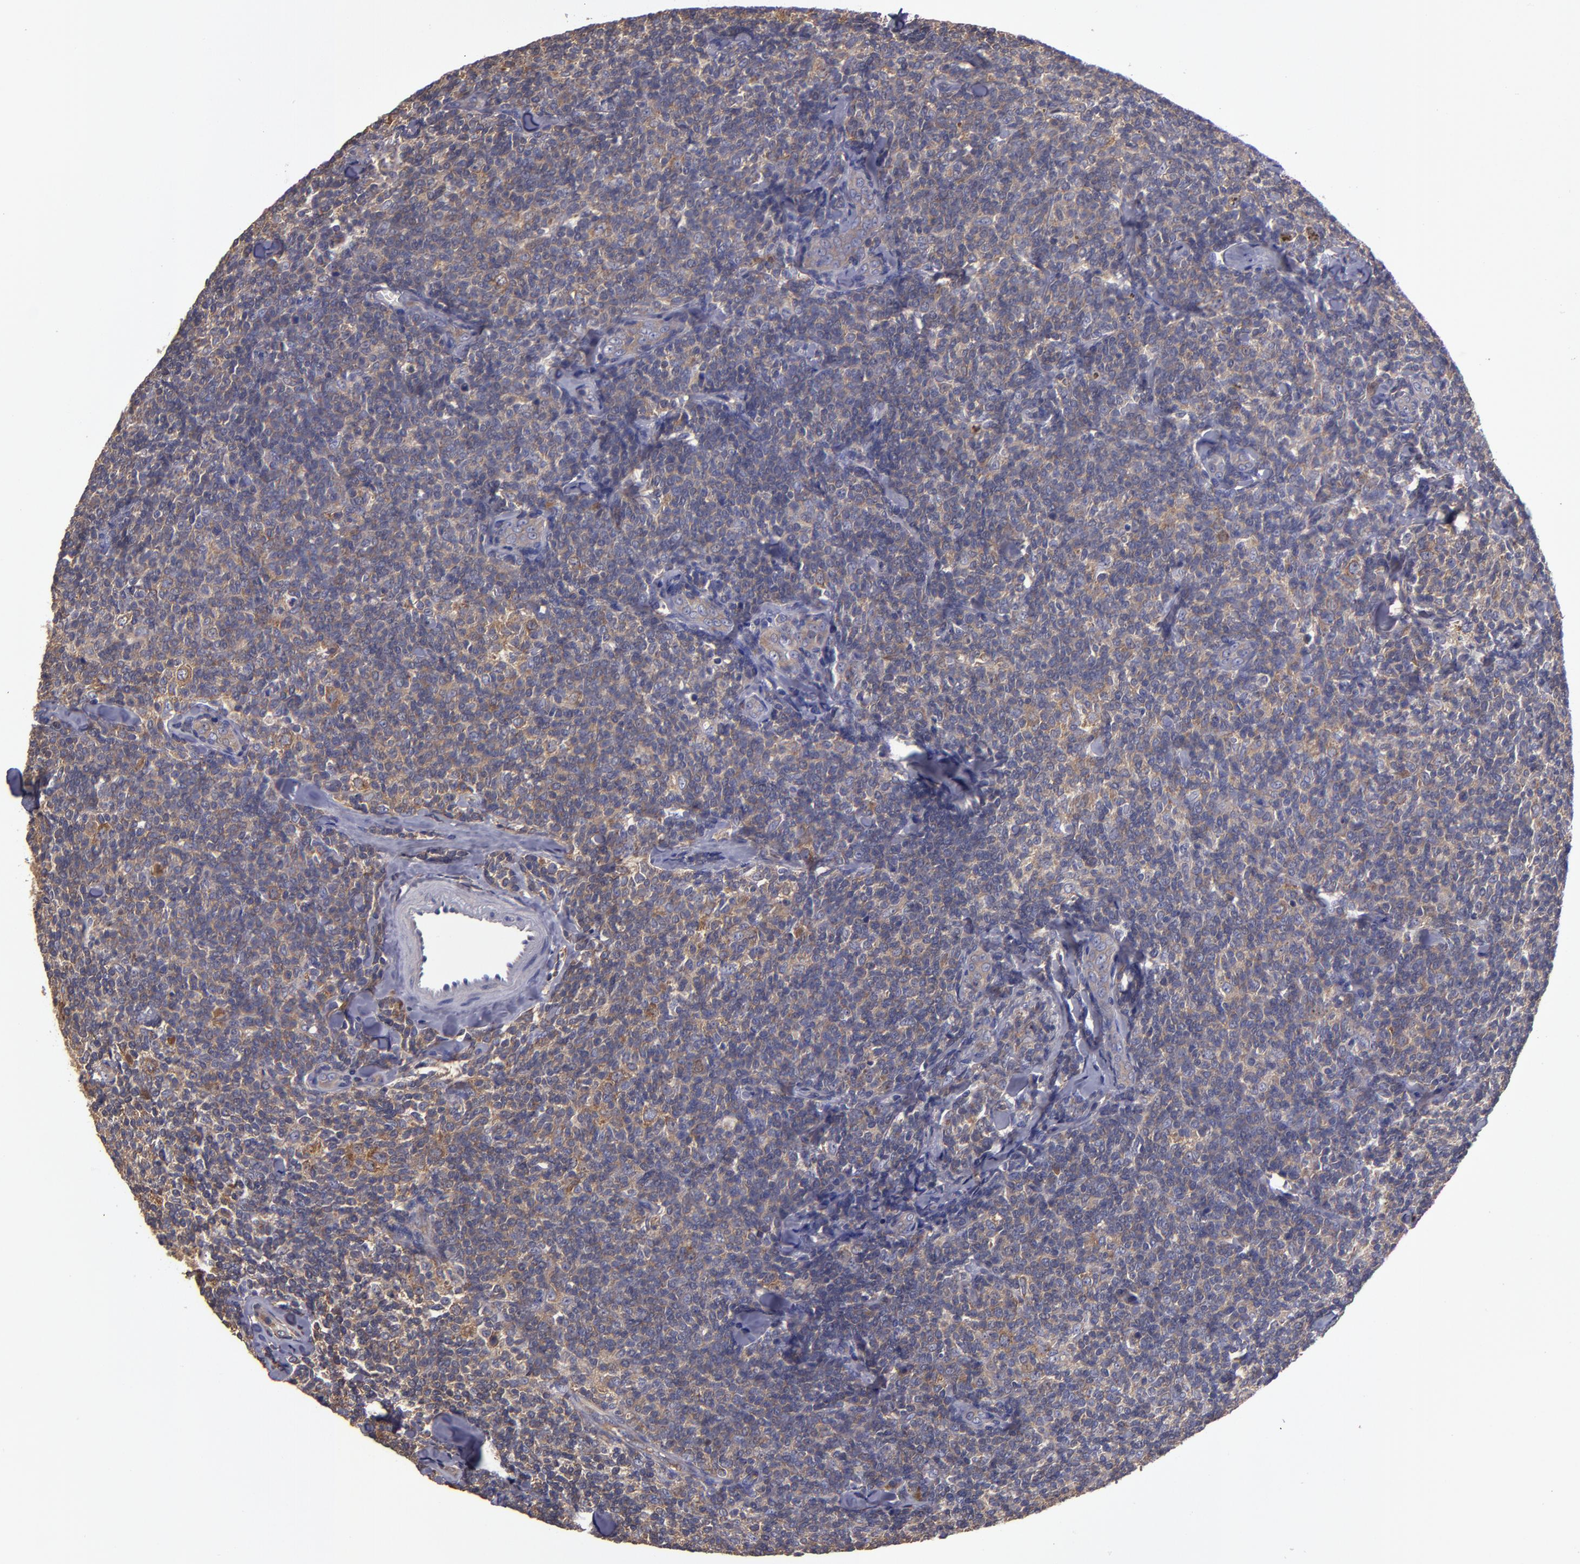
{"staining": {"intensity": "moderate", "quantity": "25%-75%", "location": "cytoplasmic/membranous"}, "tissue": "lymphoma", "cell_type": "Tumor cells", "image_type": "cancer", "snomed": [{"axis": "morphology", "description": "Malignant lymphoma, non-Hodgkin's type, Low grade"}, {"axis": "topography", "description": "Lymph node"}], "caption": "This image exhibits malignant lymphoma, non-Hodgkin's type (low-grade) stained with immunohistochemistry (IHC) to label a protein in brown. The cytoplasmic/membranous of tumor cells show moderate positivity for the protein. Nuclei are counter-stained blue.", "gene": "CARS1", "patient": {"sex": "female", "age": 56}}